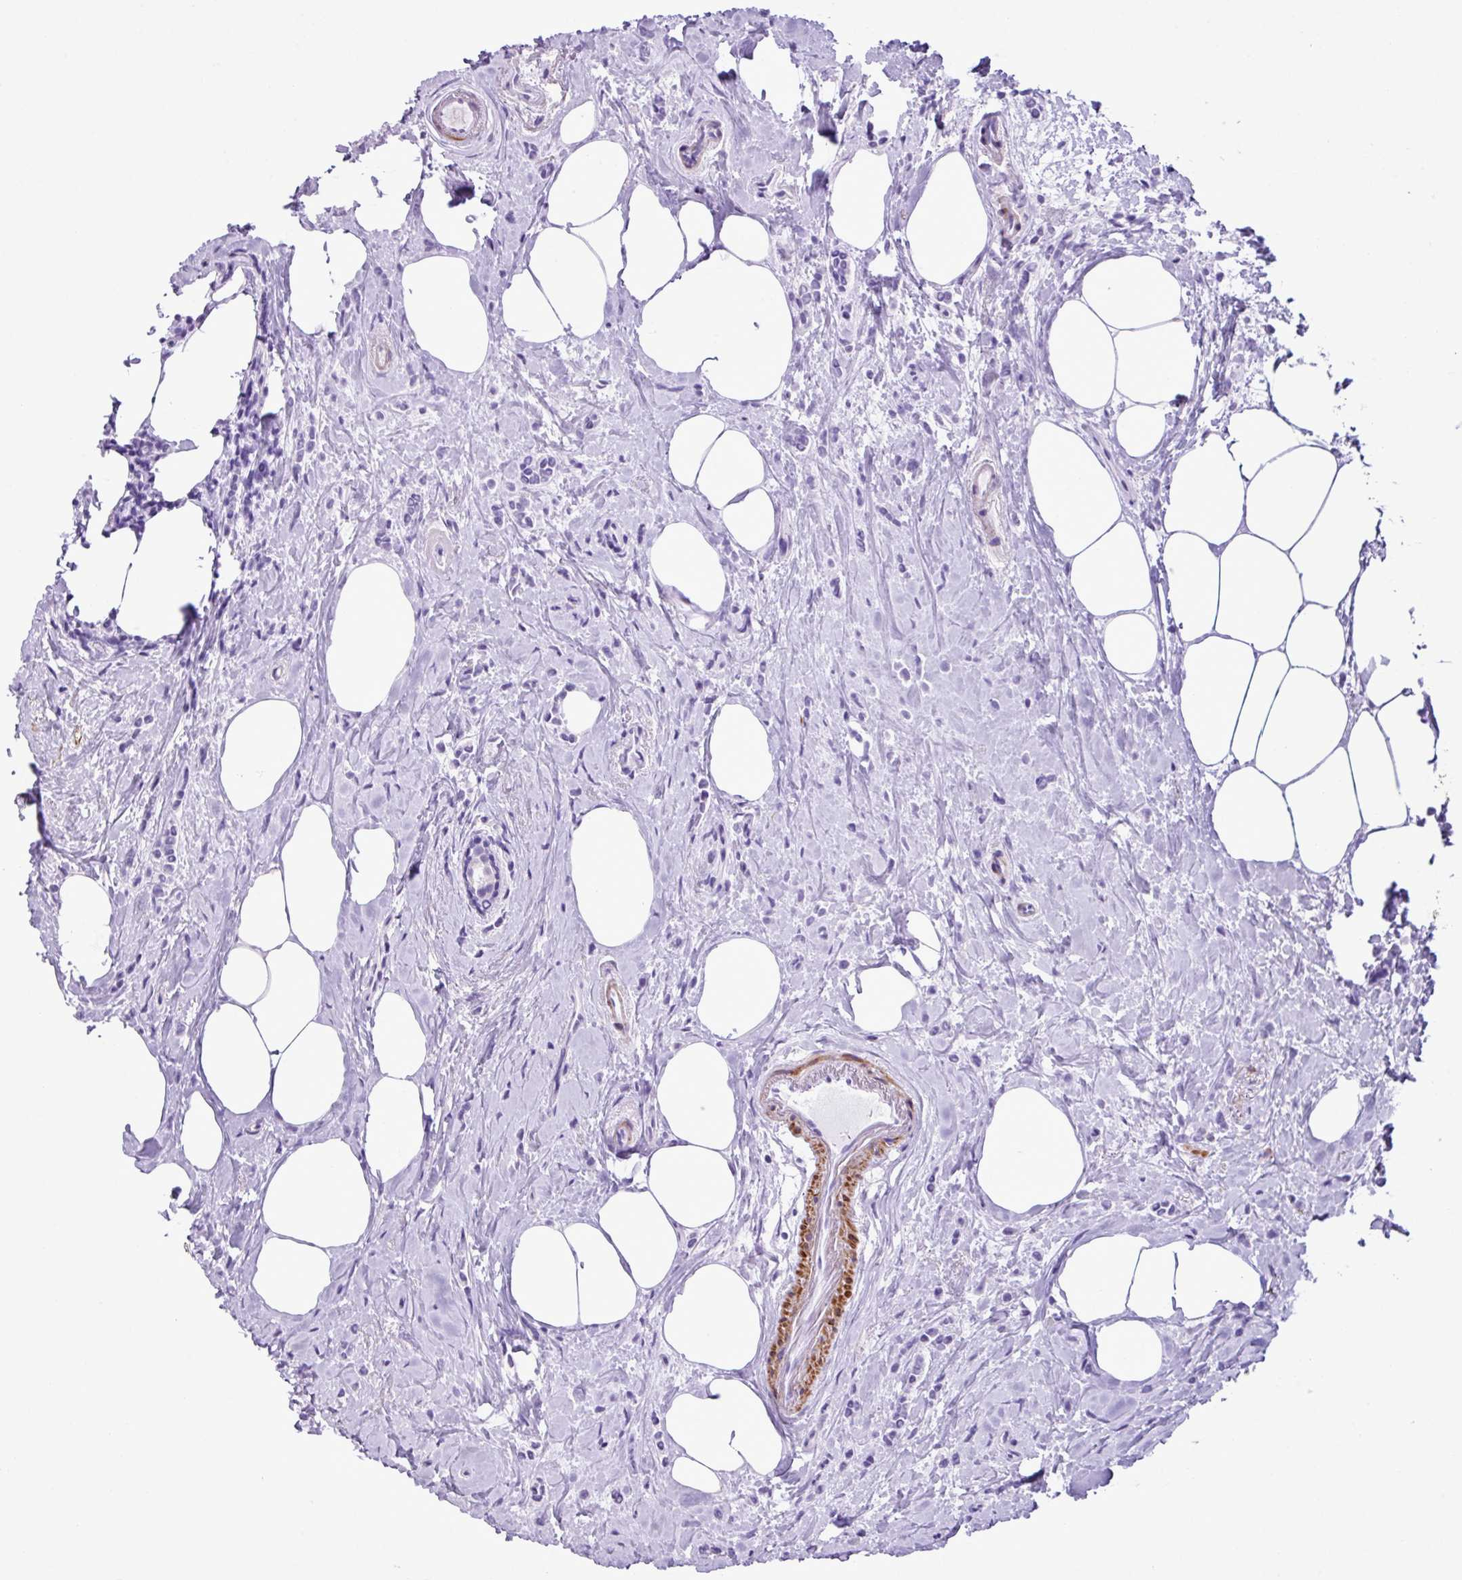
{"staining": {"intensity": "negative", "quantity": "none", "location": "none"}, "tissue": "breast cancer", "cell_type": "Tumor cells", "image_type": "cancer", "snomed": [{"axis": "morphology", "description": "Lobular carcinoma"}, {"axis": "topography", "description": "Breast"}], "caption": "High magnification brightfield microscopy of breast lobular carcinoma stained with DAB (brown) and counterstained with hematoxylin (blue): tumor cells show no significant positivity.", "gene": "ZSCAN5A", "patient": {"sex": "female", "age": 84}}